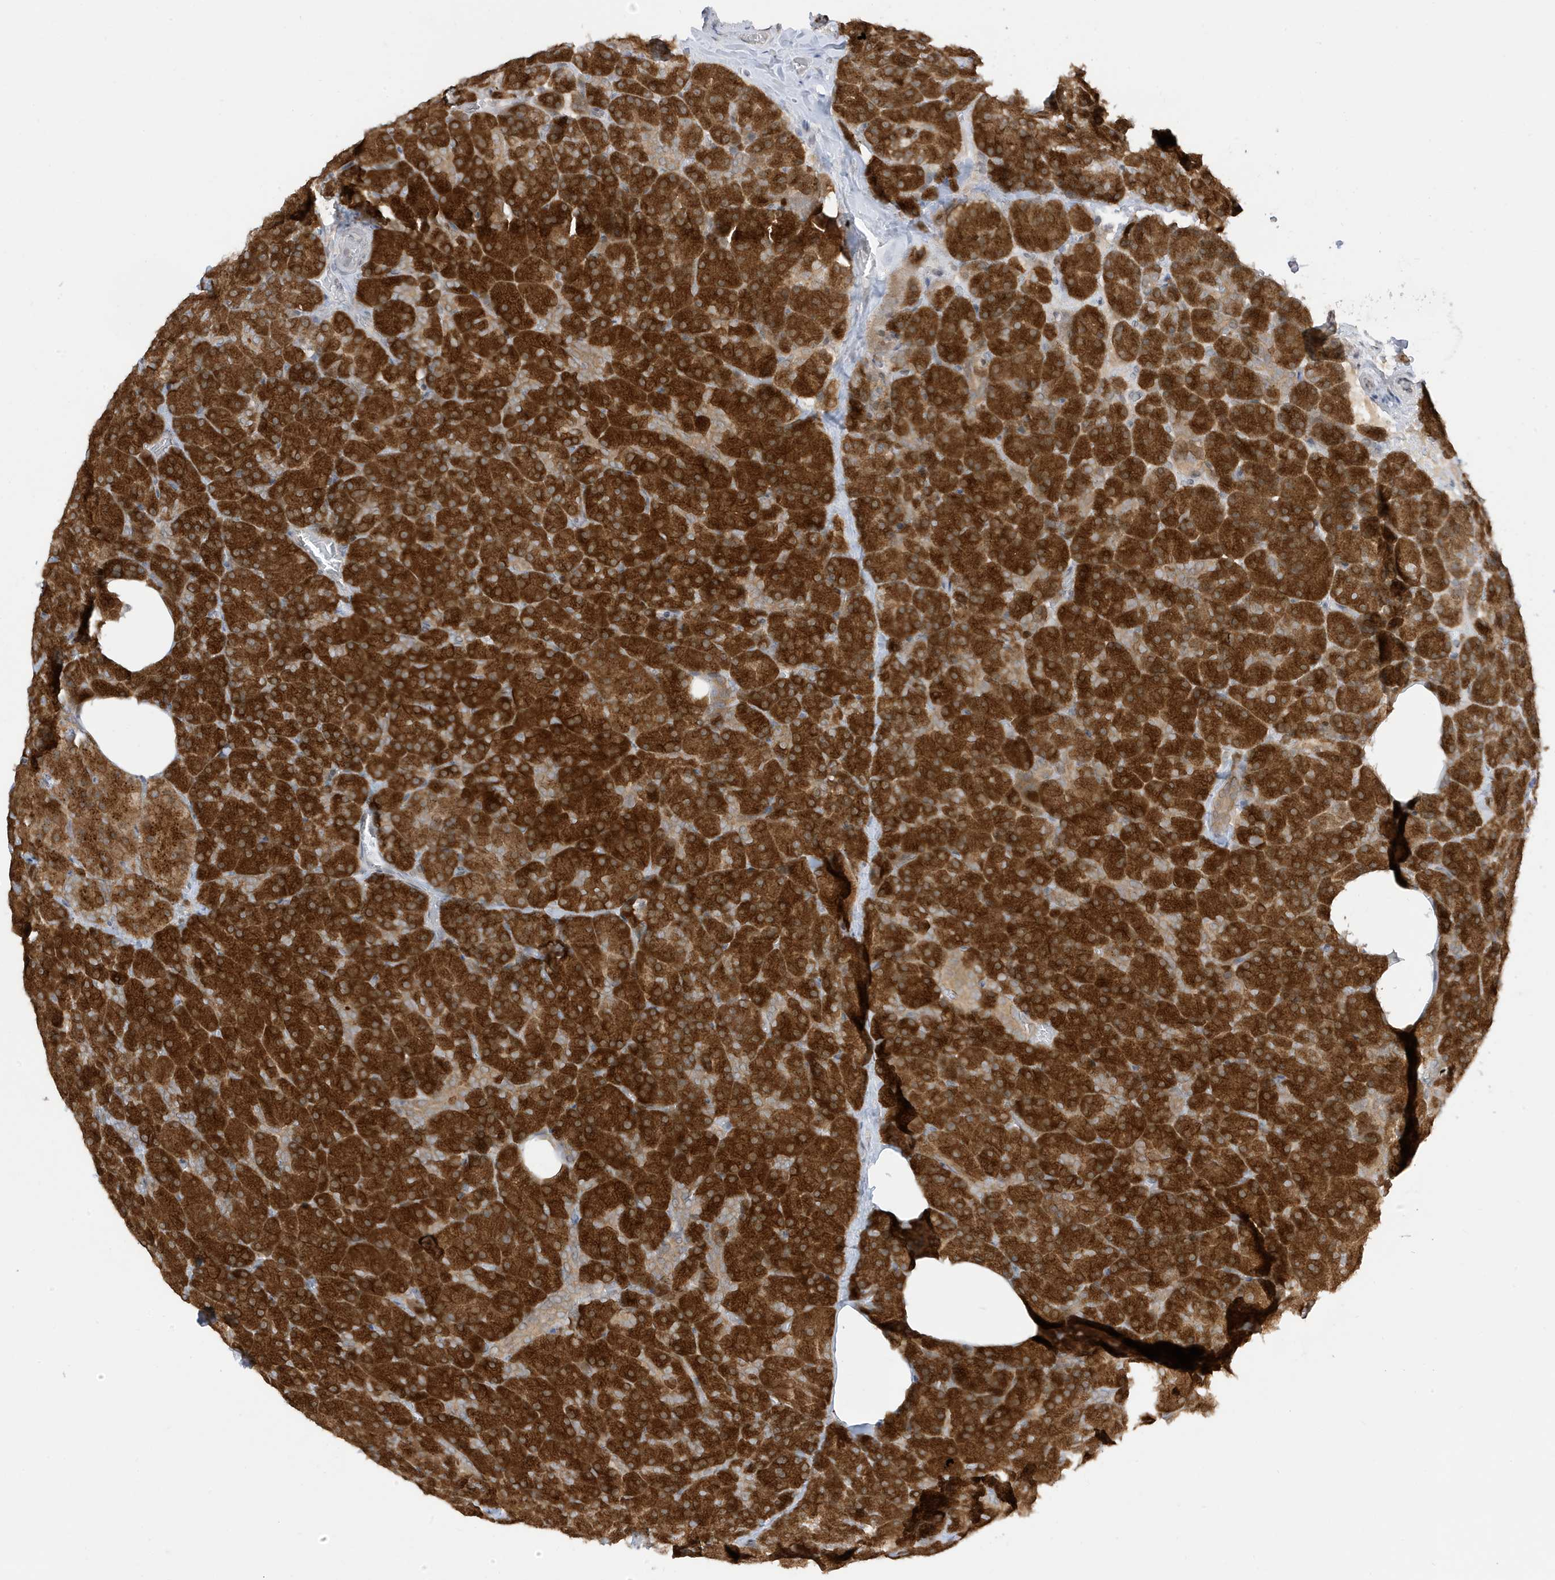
{"staining": {"intensity": "strong", "quantity": ">75%", "location": "cytoplasmic/membranous"}, "tissue": "pancreas", "cell_type": "Exocrine glandular cells", "image_type": "normal", "snomed": [{"axis": "morphology", "description": "Normal tissue, NOS"}, {"axis": "morphology", "description": "Carcinoid, malignant, NOS"}, {"axis": "topography", "description": "Pancreas"}], "caption": "Immunohistochemistry (IHC) micrograph of normal human pancreas stained for a protein (brown), which exhibits high levels of strong cytoplasmic/membranous positivity in approximately >75% of exocrine glandular cells.", "gene": "TAB3", "patient": {"sex": "female", "age": 35}}